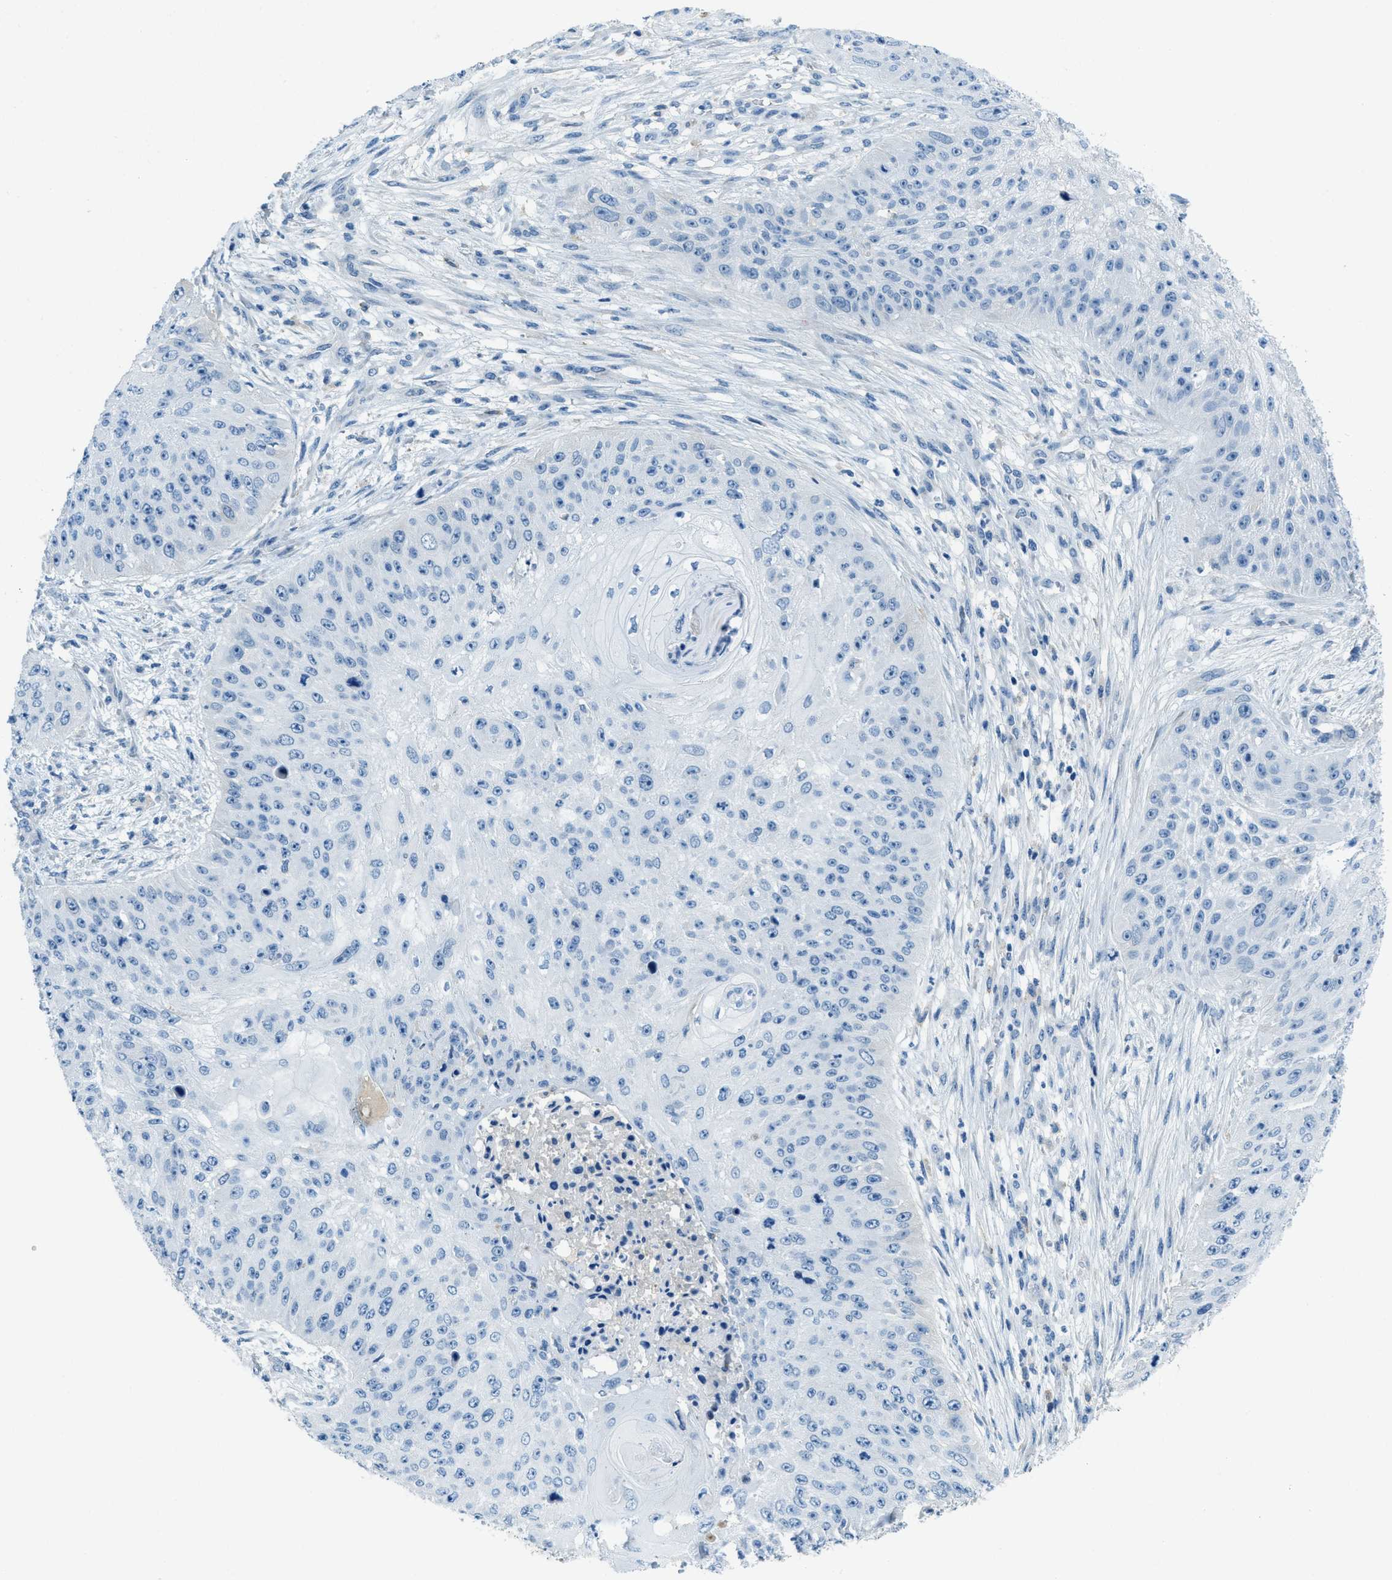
{"staining": {"intensity": "negative", "quantity": "none", "location": "none"}, "tissue": "skin cancer", "cell_type": "Tumor cells", "image_type": "cancer", "snomed": [{"axis": "morphology", "description": "Squamous cell carcinoma, NOS"}, {"axis": "topography", "description": "Skin"}], "caption": "Tumor cells show no significant protein positivity in skin squamous cell carcinoma.", "gene": "KLHL8", "patient": {"sex": "female", "age": 80}}